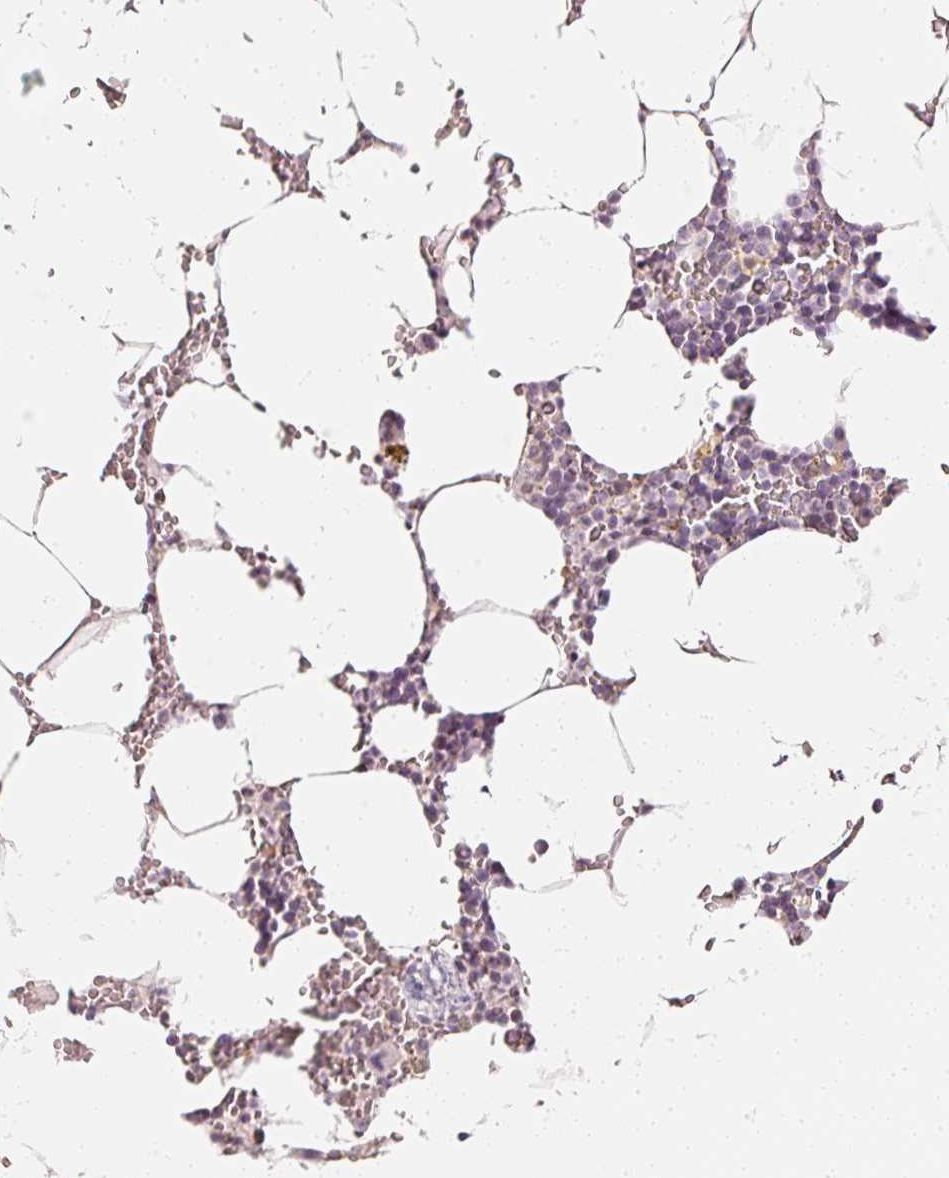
{"staining": {"intensity": "moderate", "quantity": "<25%", "location": "cytoplasmic/membranous"}, "tissue": "bone marrow", "cell_type": "Hematopoietic cells", "image_type": "normal", "snomed": [{"axis": "morphology", "description": "Normal tissue, NOS"}, {"axis": "topography", "description": "Bone marrow"}], "caption": "High-magnification brightfield microscopy of benign bone marrow stained with DAB (brown) and counterstained with hematoxylin (blue). hematopoietic cells exhibit moderate cytoplasmic/membranous expression is seen in about<25% of cells.", "gene": "DRD2", "patient": {"sex": "male", "age": 70}}